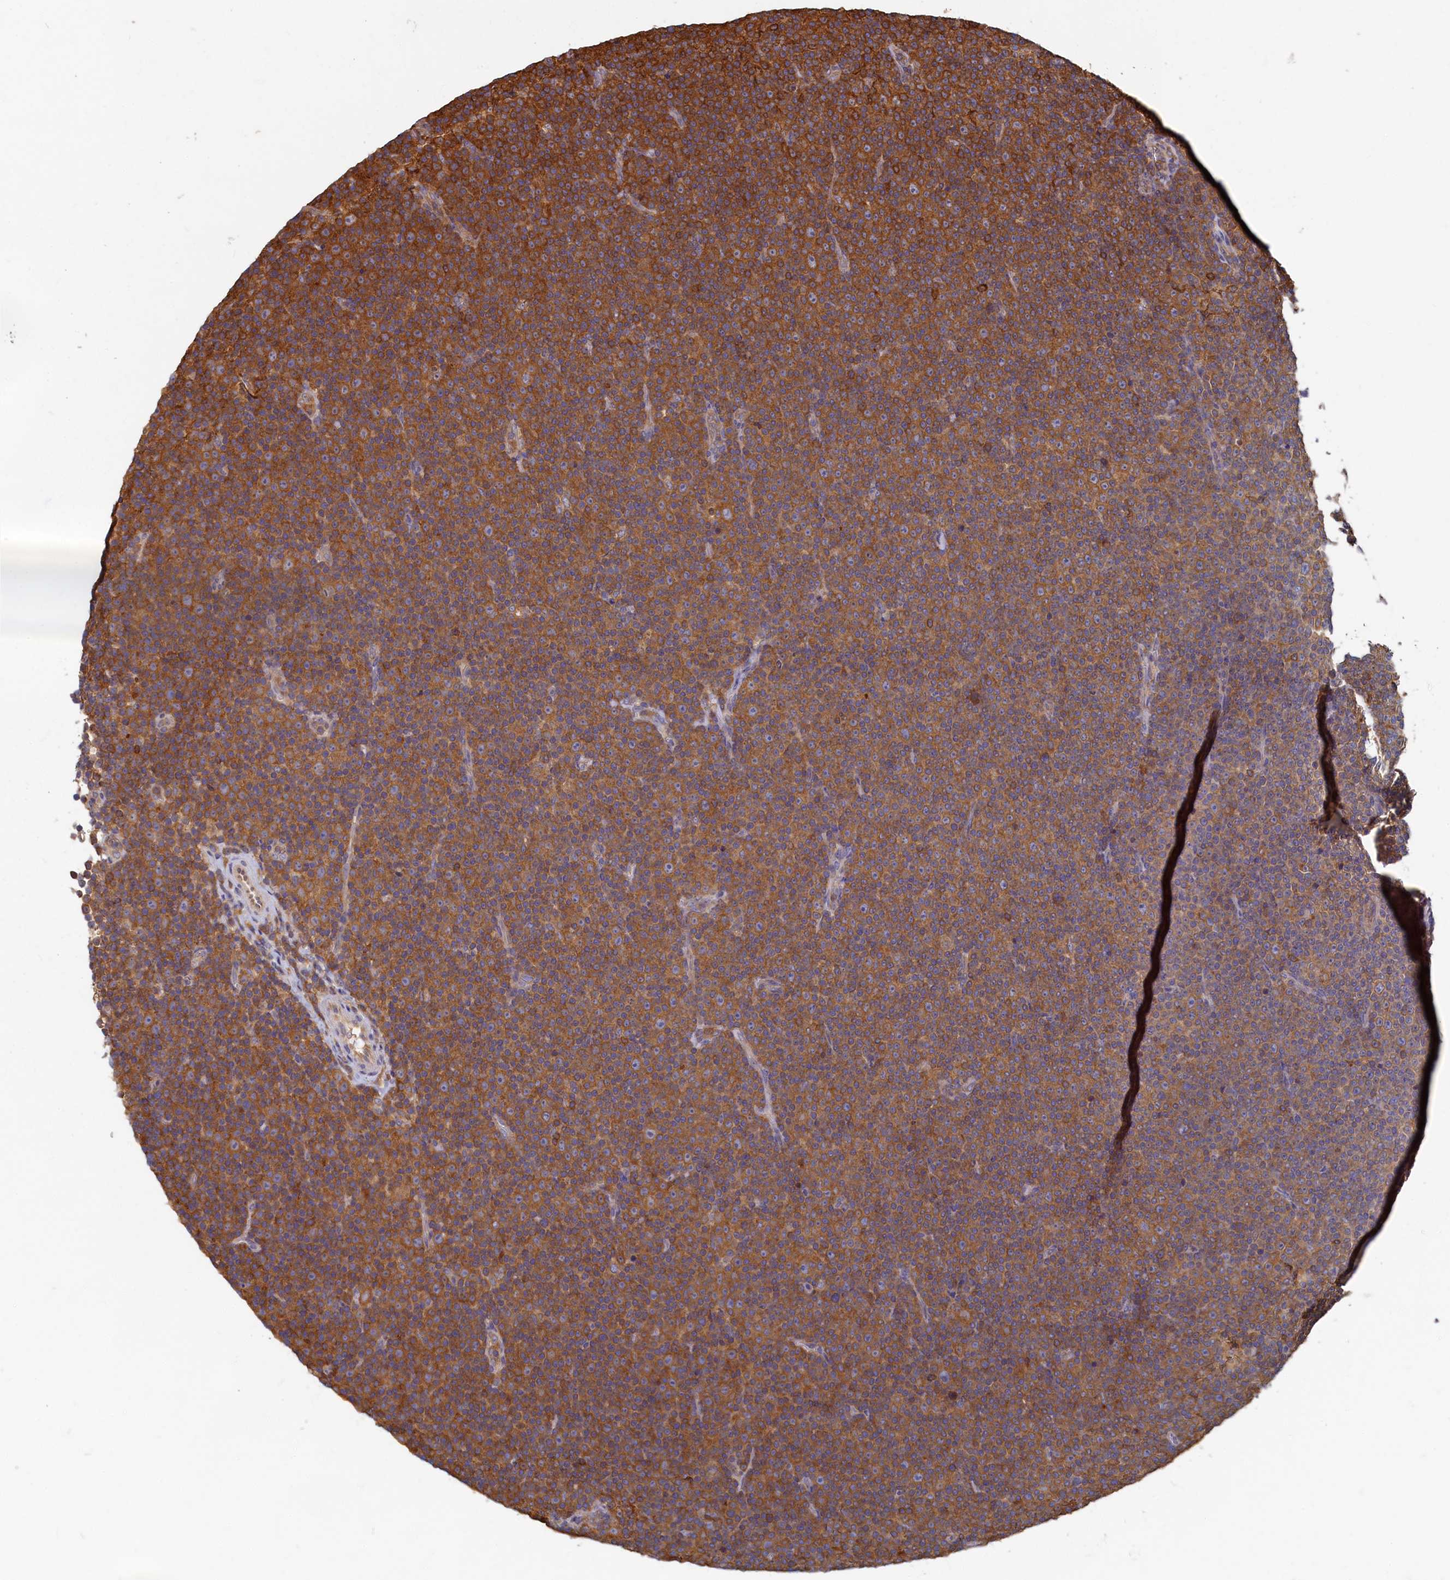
{"staining": {"intensity": "moderate", "quantity": ">75%", "location": "cytoplasmic/membranous"}, "tissue": "lymphoma", "cell_type": "Tumor cells", "image_type": "cancer", "snomed": [{"axis": "morphology", "description": "Malignant lymphoma, non-Hodgkin's type, Low grade"}, {"axis": "topography", "description": "Lymph node"}], "caption": "Immunohistochemical staining of lymphoma demonstrates medium levels of moderate cytoplasmic/membranous staining in approximately >75% of tumor cells.", "gene": "TIMM8B", "patient": {"sex": "female", "age": 67}}